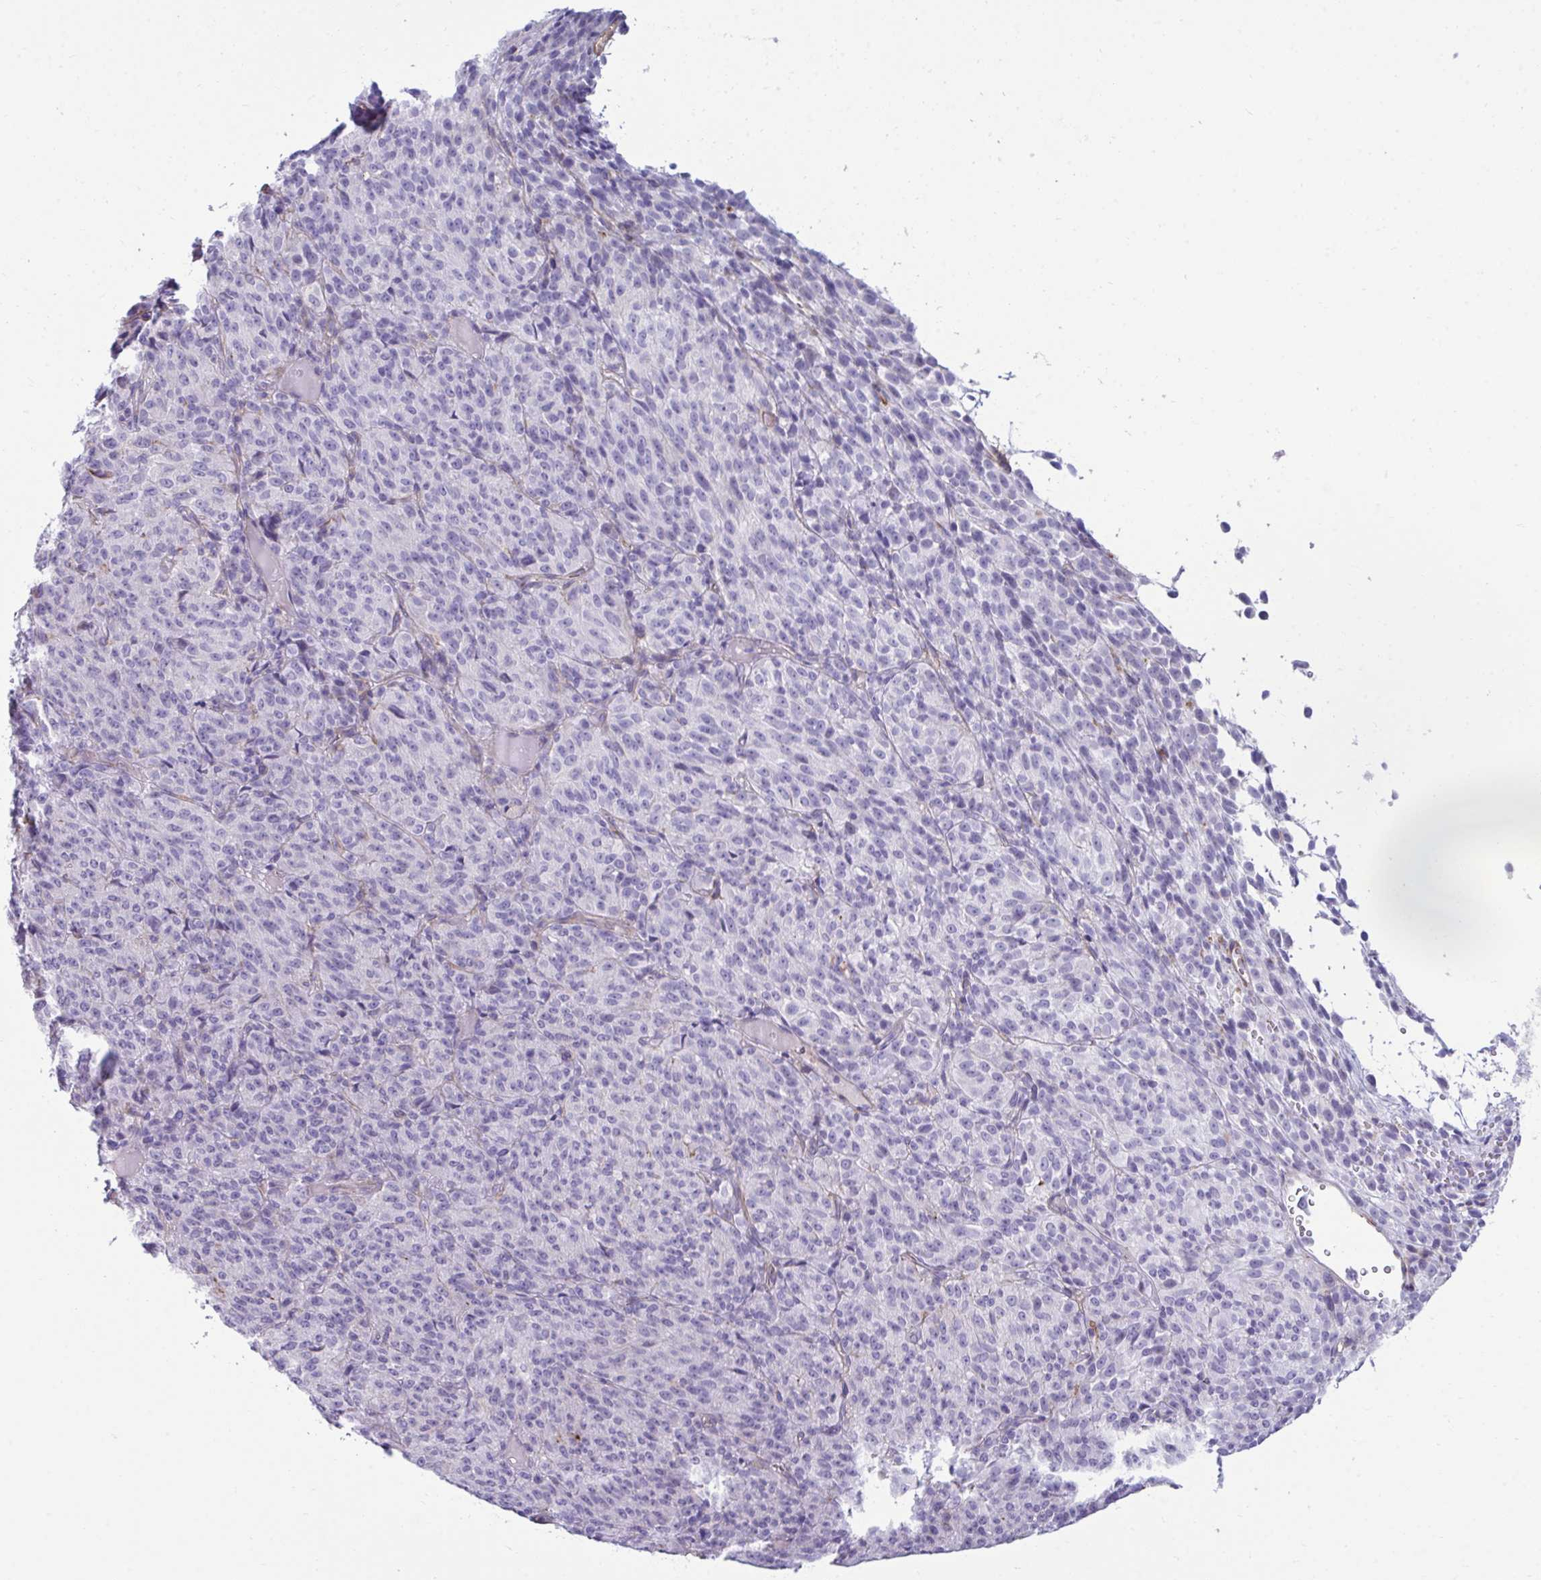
{"staining": {"intensity": "negative", "quantity": "none", "location": "none"}, "tissue": "melanoma", "cell_type": "Tumor cells", "image_type": "cancer", "snomed": [{"axis": "morphology", "description": "Malignant melanoma, Metastatic site"}, {"axis": "topography", "description": "Brain"}], "caption": "This is an IHC micrograph of melanoma. There is no expression in tumor cells.", "gene": "UBL3", "patient": {"sex": "female", "age": 56}}